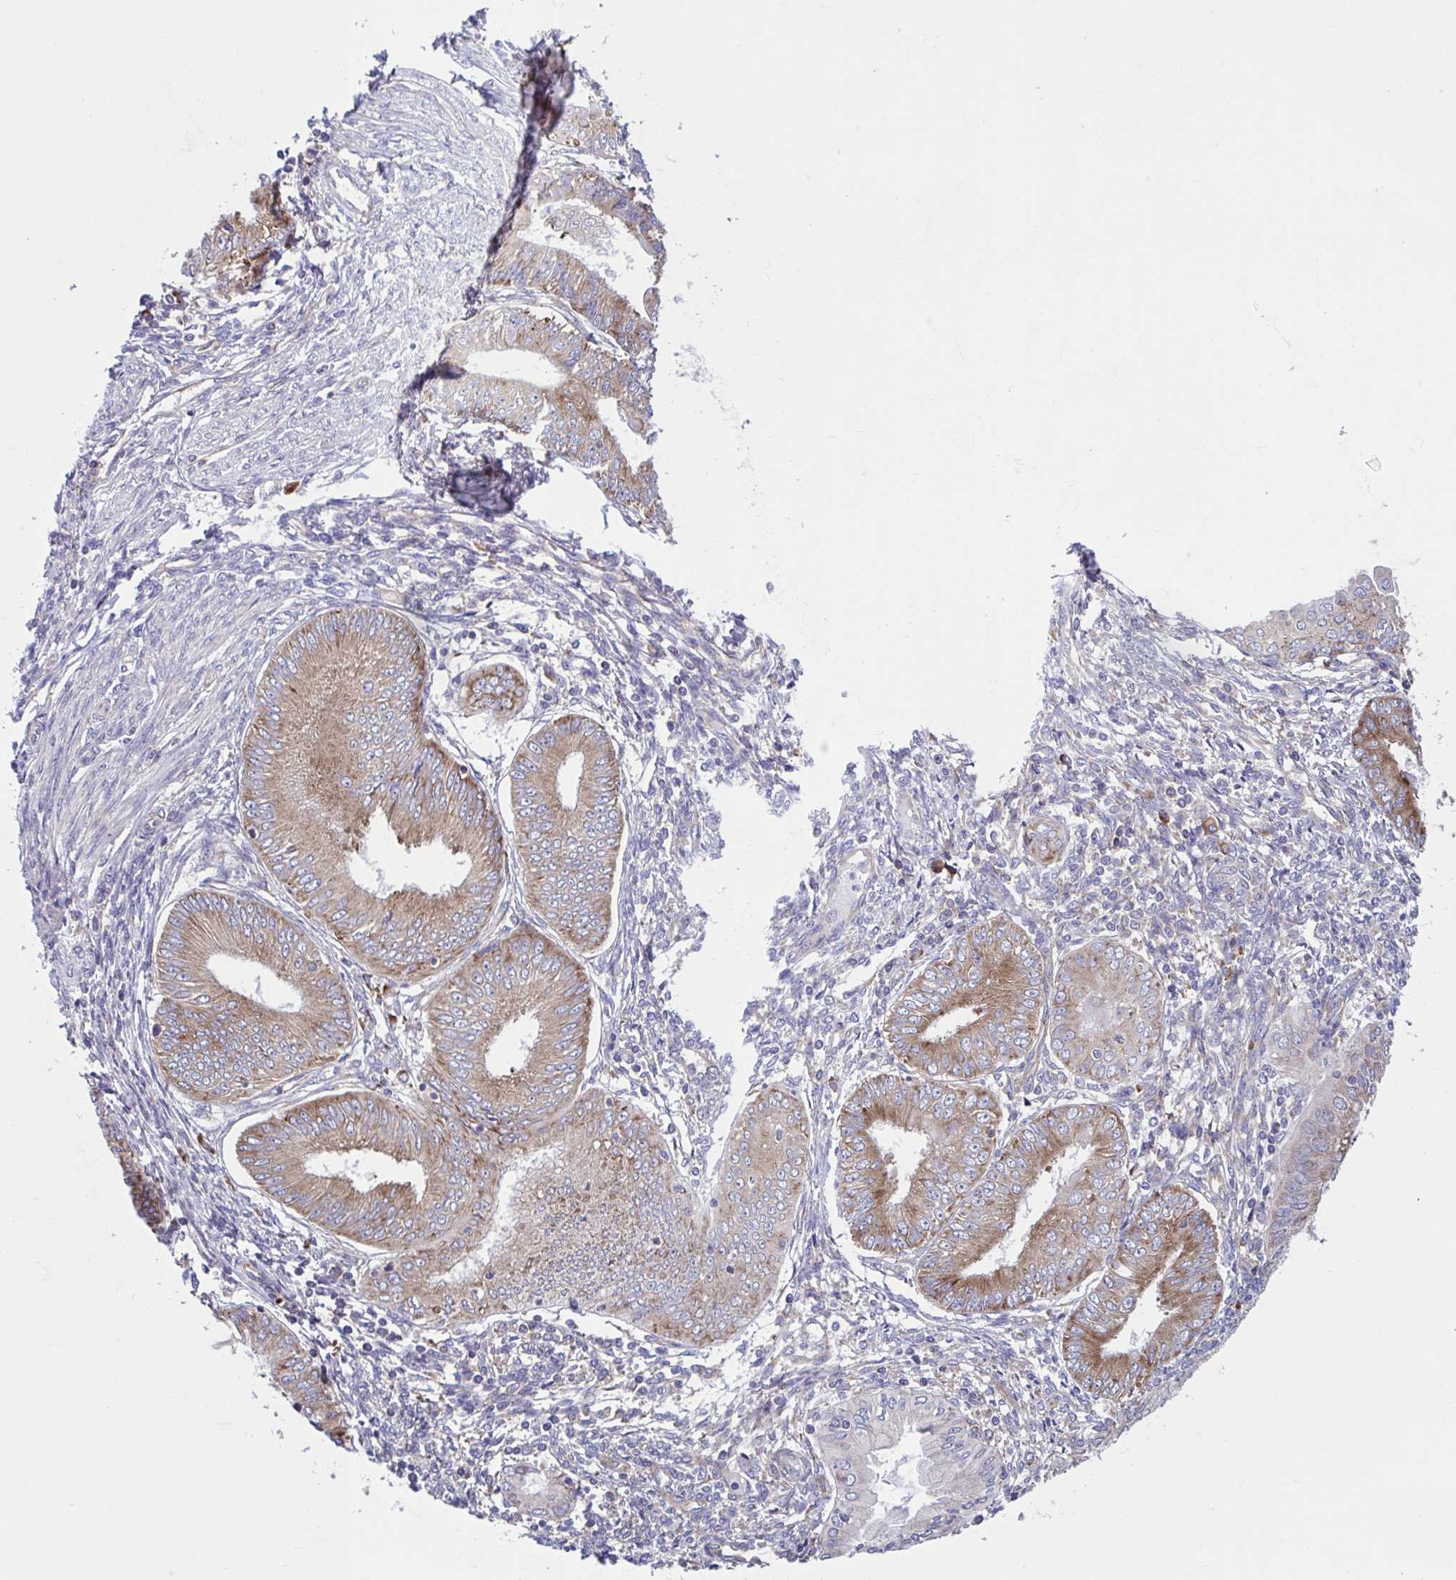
{"staining": {"intensity": "moderate", "quantity": ">75%", "location": "cytoplasmic/membranous"}, "tissue": "endometrial cancer", "cell_type": "Tumor cells", "image_type": "cancer", "snomed": [{"axis": "morphology", "description": "Adenocarcinoma, NOS"}, {"axis": "topography", "description": "Endometrium"}], "caption": "High-power microscopy captured an immunohistochemistry (IHC) histopathology image of endometrial adenocarcinoma, revealing moderate cytoplasmic/membranous positivity in about >75% of tumor cells. Immunohistochemistry (ihc) stains the protein of interest in brown and the nuclei are stained blue.", "gene": "RPS16", "patient": {"sex": "female", "age": 68}}